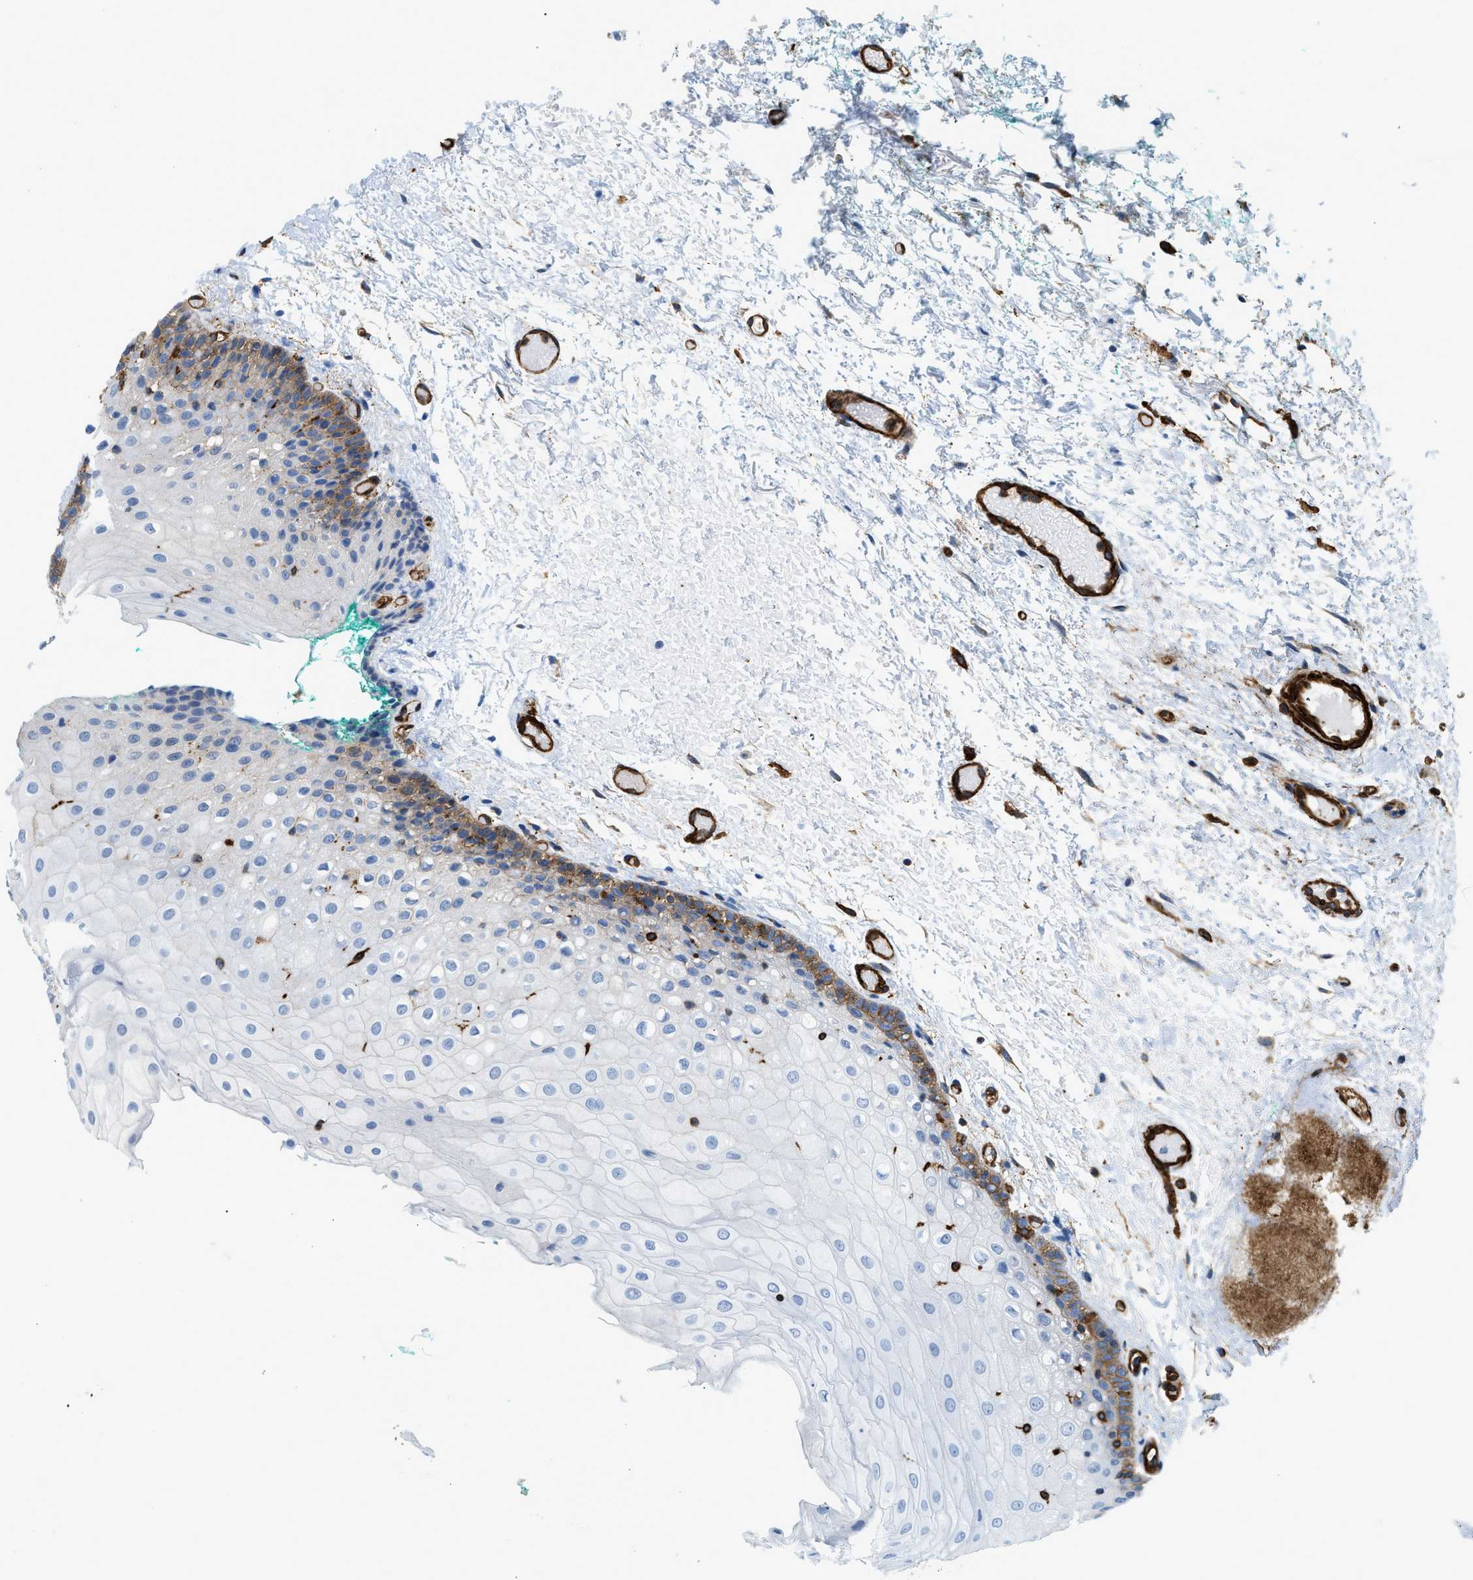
{"staining": {"intensity": "moderate", "quantity": "25%-75%", "location": "cytoplasmic/membranous"}, "tissue": "oral mucosa", "cell_type": "Squamous epithelial cells", "image_type": "normal", "snomed": [{"axis": "morphology", "description": "Normal tissue, NOS"}, {"axis": "morphology", "description": "Squamous cell carcinoma, NOS"}, {"axis": "topography", "description": "Oral tissue"}, {"axis": "topography", "description": "Salivary gland"}, {"axis": "topography", "description": "Head-Neck"}], "caption": "Immunohistochemistry (IHC) of unremarkable oral mucosa demonstrates medium levels of moderate cytoplasmic/membranous positivity in about 25%-75% of squamous epithelial cells.", "gene": "HIP1", "patient": {"sex": "female", "age": 62}}